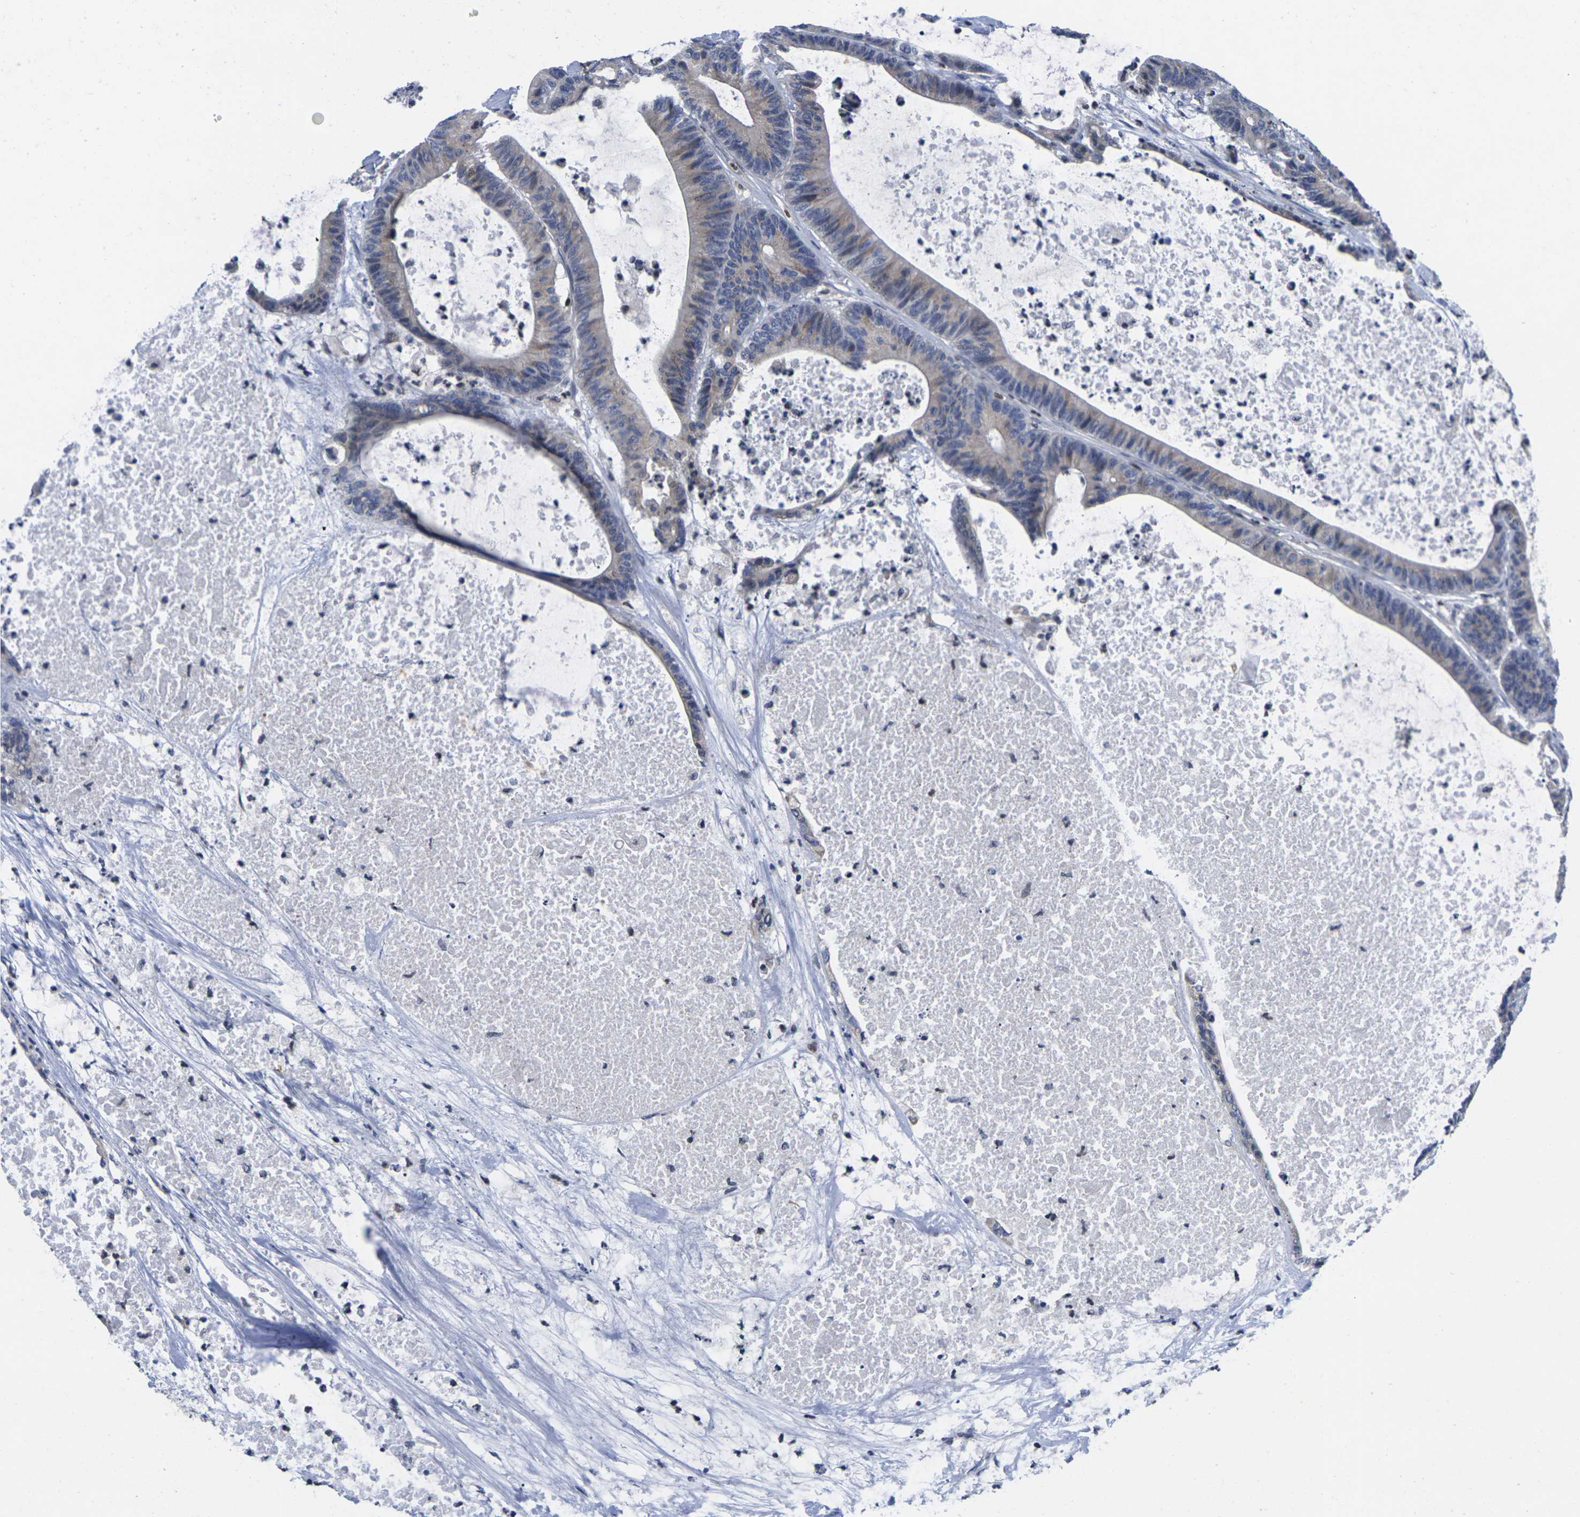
{"staining": {"intensity": "weak", "quantity": "<25%", "location": "cytoplasmic/membranous"}, "tissue": "colorectal cancer", "cell_type": "Tumor cells", "image_type": "cancer", "snomed": [{"axis": "morphology", "description": "Adenocarcinoma, NOS"}, {"axis": "topography", "description": "Colon"}], "caption": "A high-resolution micrograph shows immunohistochemistry (IHC) staining of colorectal cancer, which exhibits no significant expression in tumor cells. (DAB (3,3'-diaminobenzidine) IHC with hematoxylin counter stain).", "gene": "IKZF1", "patient": {"sex": "female", "age": 84}}